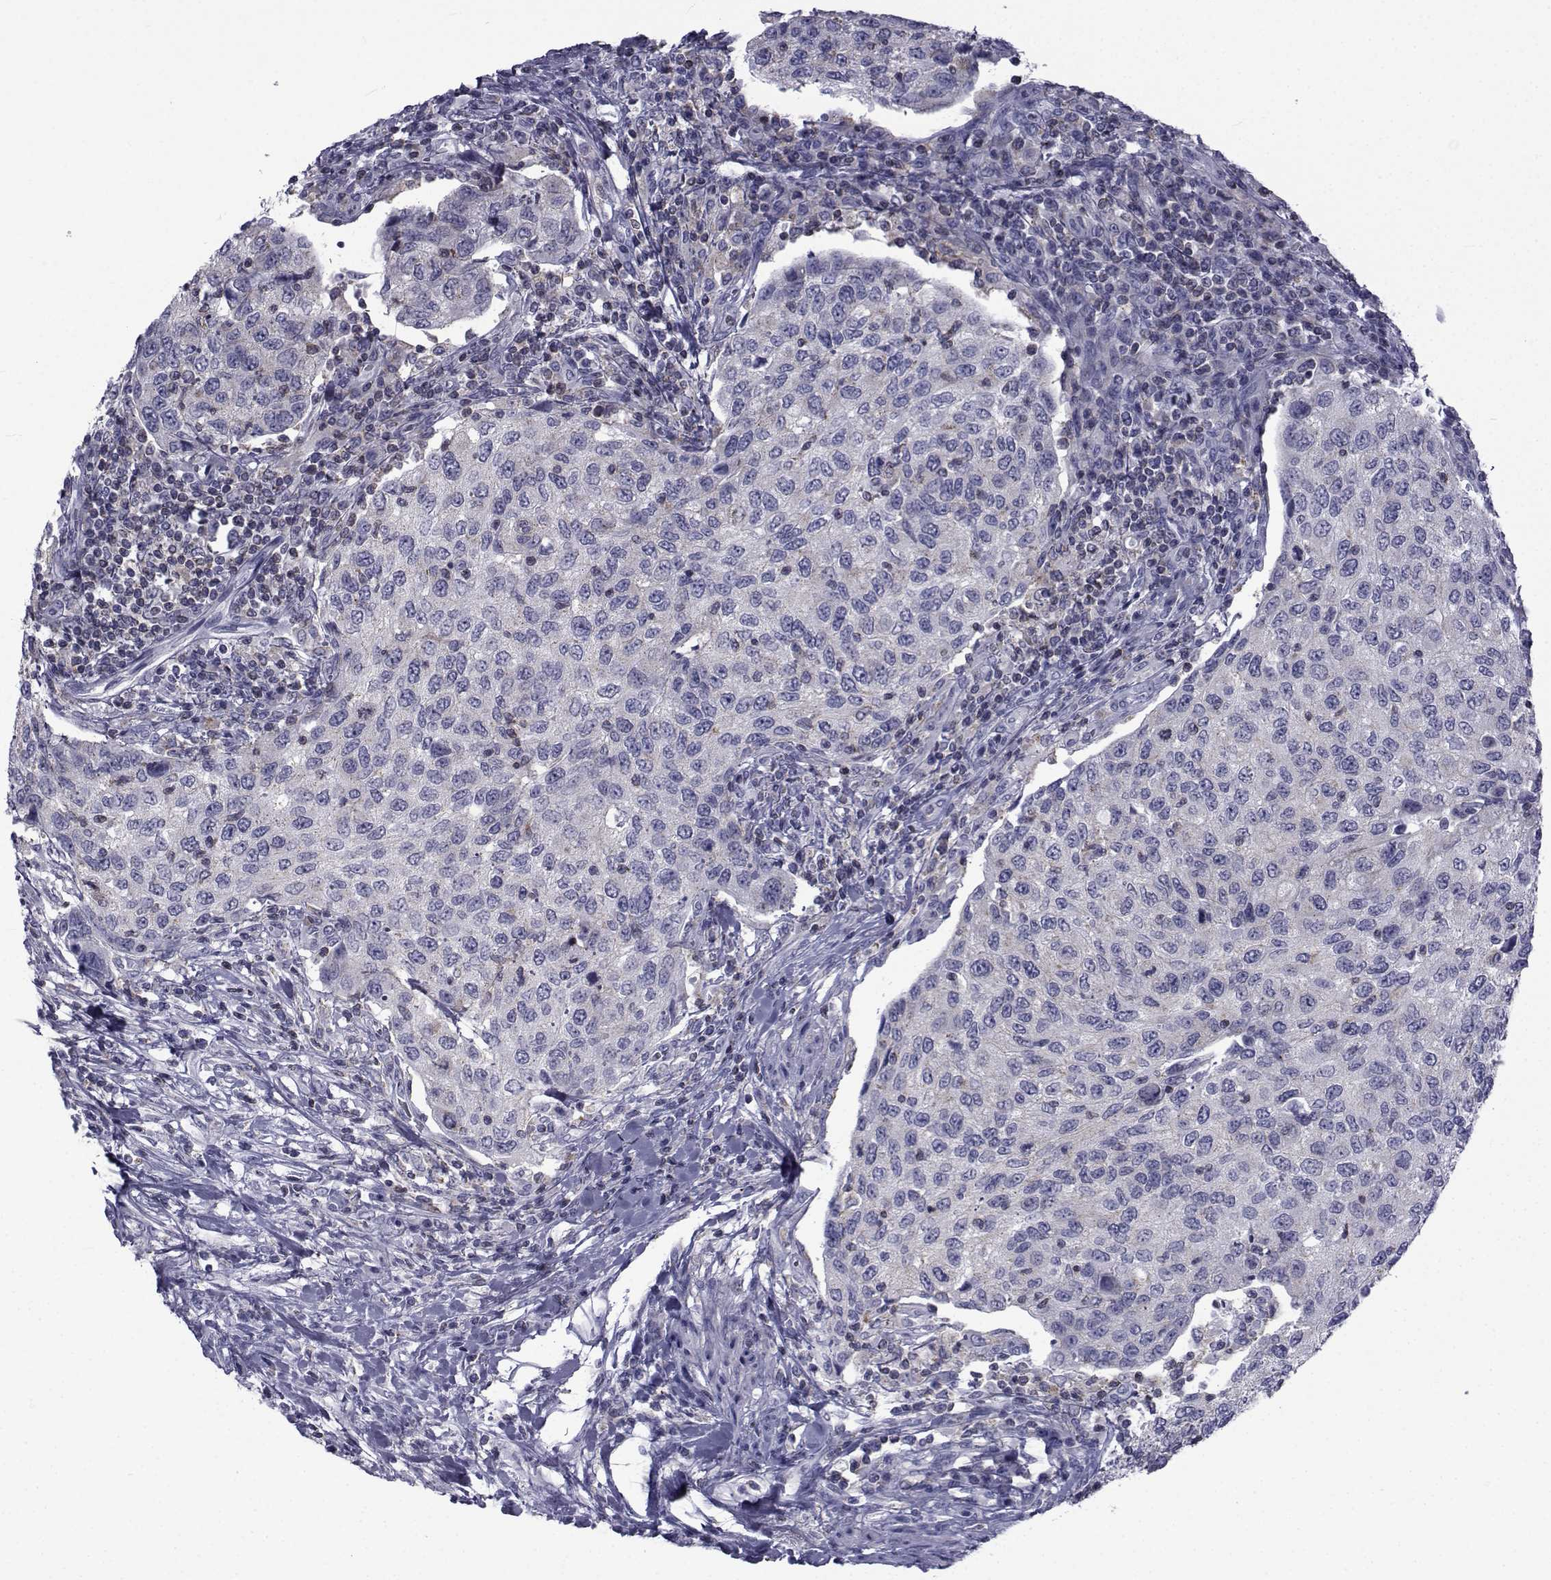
{"staining": {"intensity": "negative", "quantity": "none", "location": "none"}, "tissue": "urothelial cancer", "cell_type": "Tumor cells", "image_type": "cancer", "snomed": [{"axis": "morphology", "description": "Urothelial carcinoma, High grade"}, {"axis": "topography", "description": "Urinary bladder"}], "caption": "This is an IHC photomicrograph of urothelial cancer. There is no positivity in tumor cells.", "gene": "PDE6H", "patient": {"sex": "female", "age": 78}}